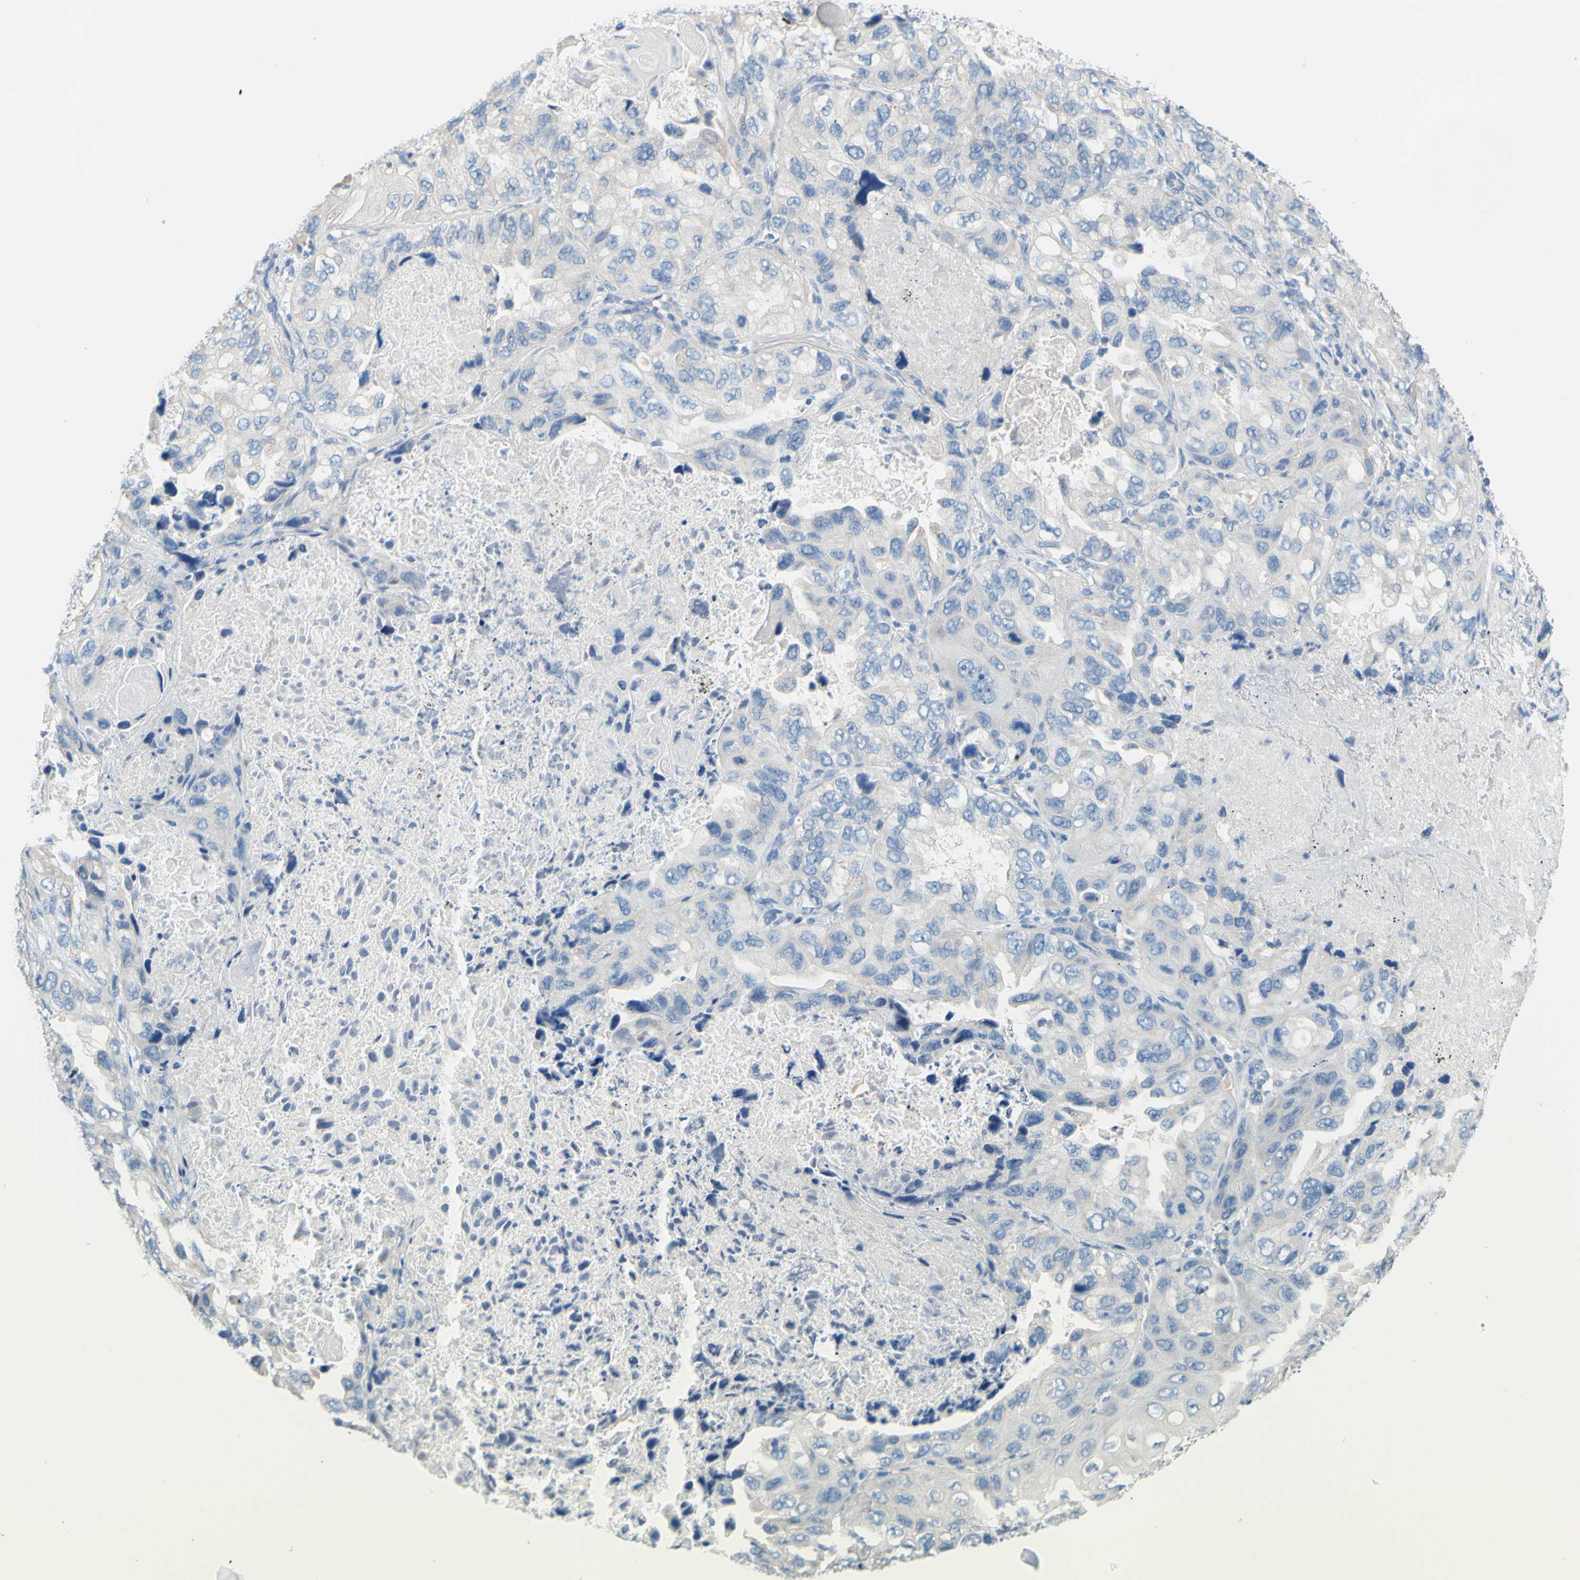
{"staining": {"intensity": "negative", "quantity": "none", "location": "none"}, "tissue": "lung cancer", "cell_type": "Tumor cells", "image_type": "cancer", "snomed": [{"axis": "morphology", "description": "Squamous cell carcinoma, NOS"}, {"axis": "topography", "description": "Lung"}], "caption": "Histopathology image shows no significant protein positivity in tumor cells of squamous cell carcinoma (lung).", "gene": "SLC1A2", "patient": {"sex": "female", "age": 73}}